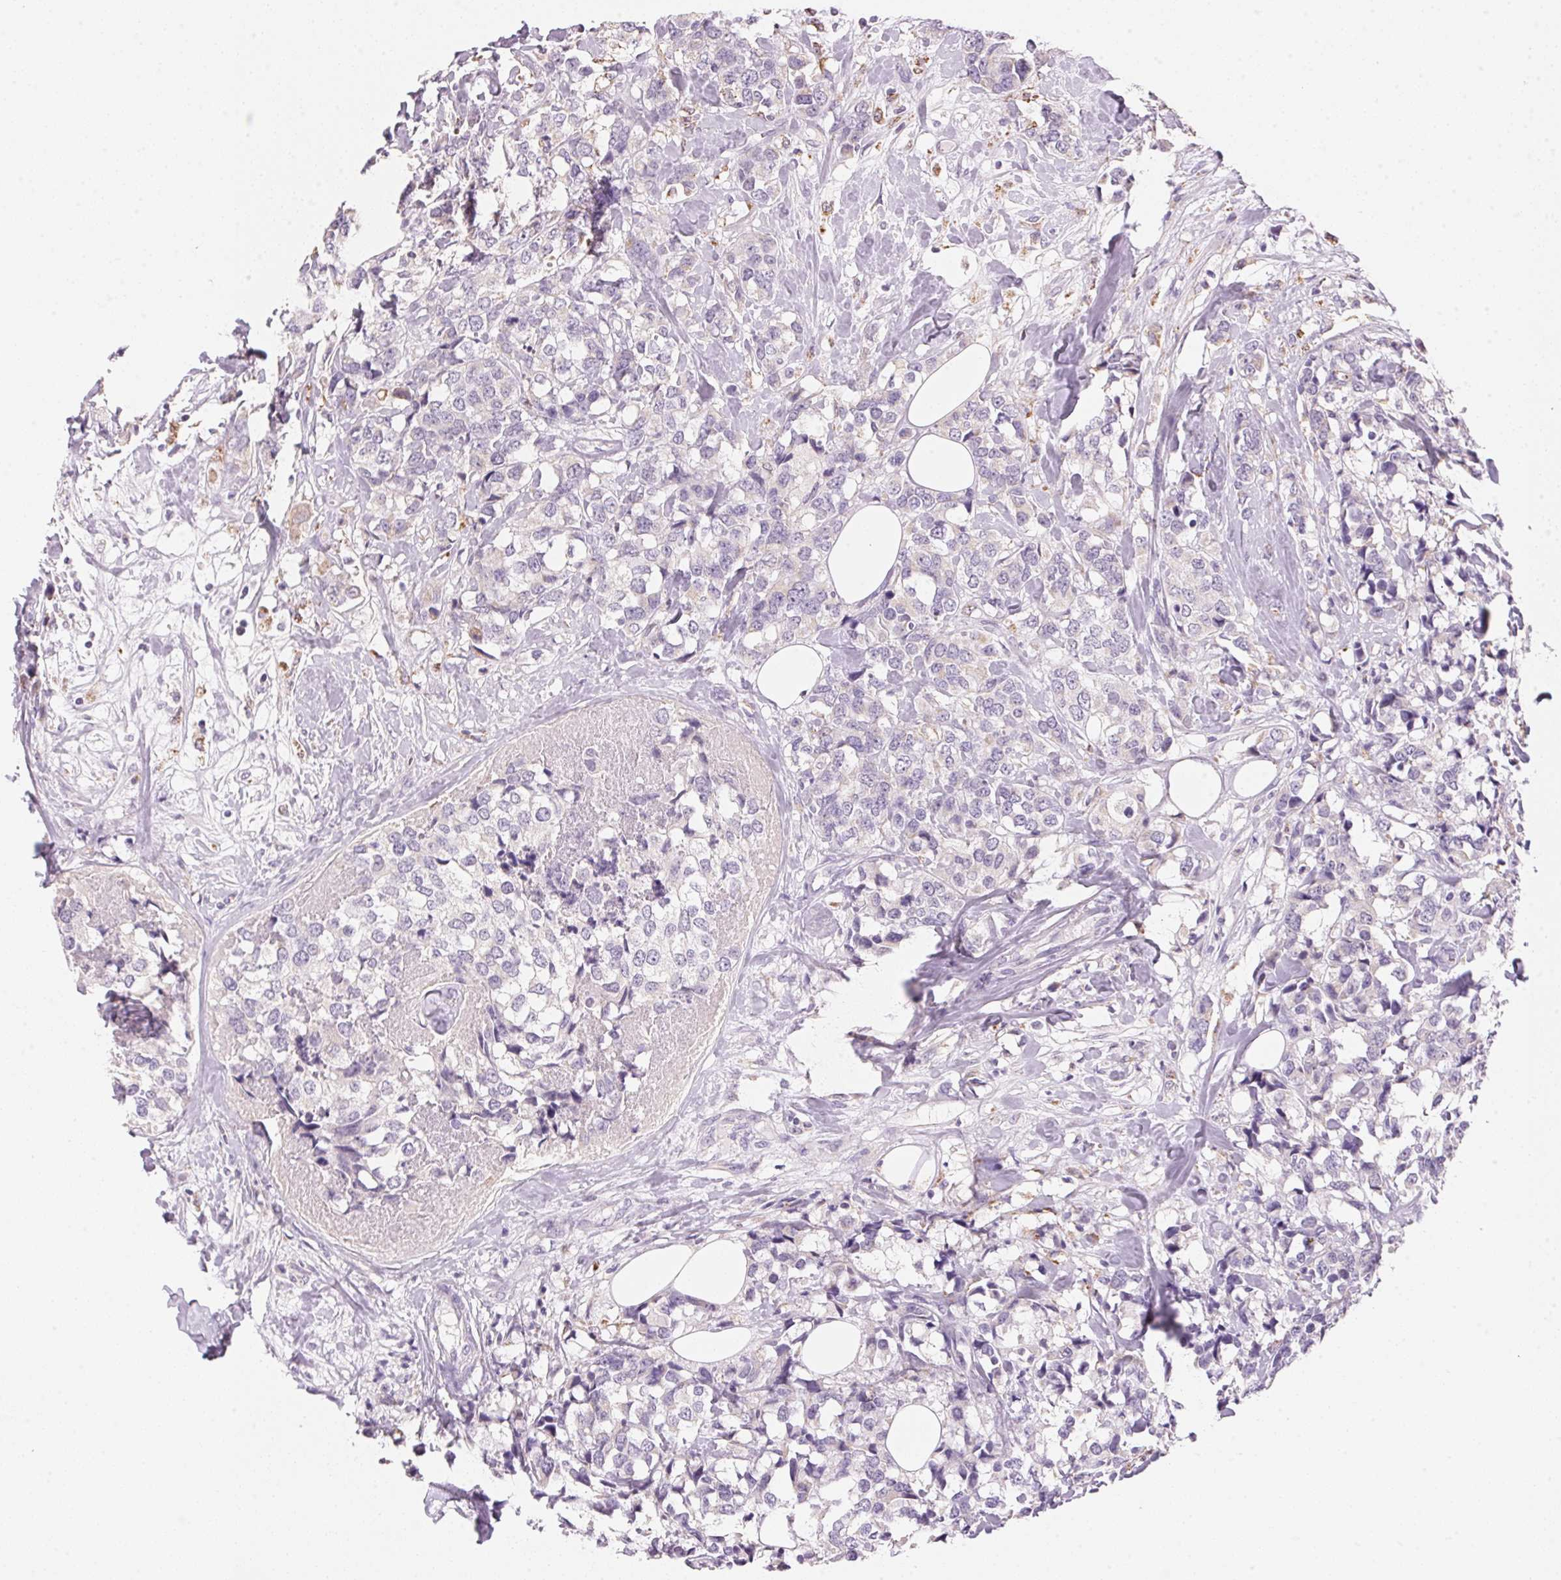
{"staining": {"intensity": "negative", "quantity": "none", "location": "none"}, "tissue": "breast cancer", "cell_type": "Tumor cells", "image_type": "cancer", "snomed": [{"axis": "morphology", "description": "Lobular carcinoma"}, {"axis": "topography", "description": "Breast"}], "caption": "A photomicrograph of human breast cancer (lobular carcinoma) is negative for staining in tumor cells.", "gene": "CYP11B1", "patient": {"sex": "female", "age": 59}}